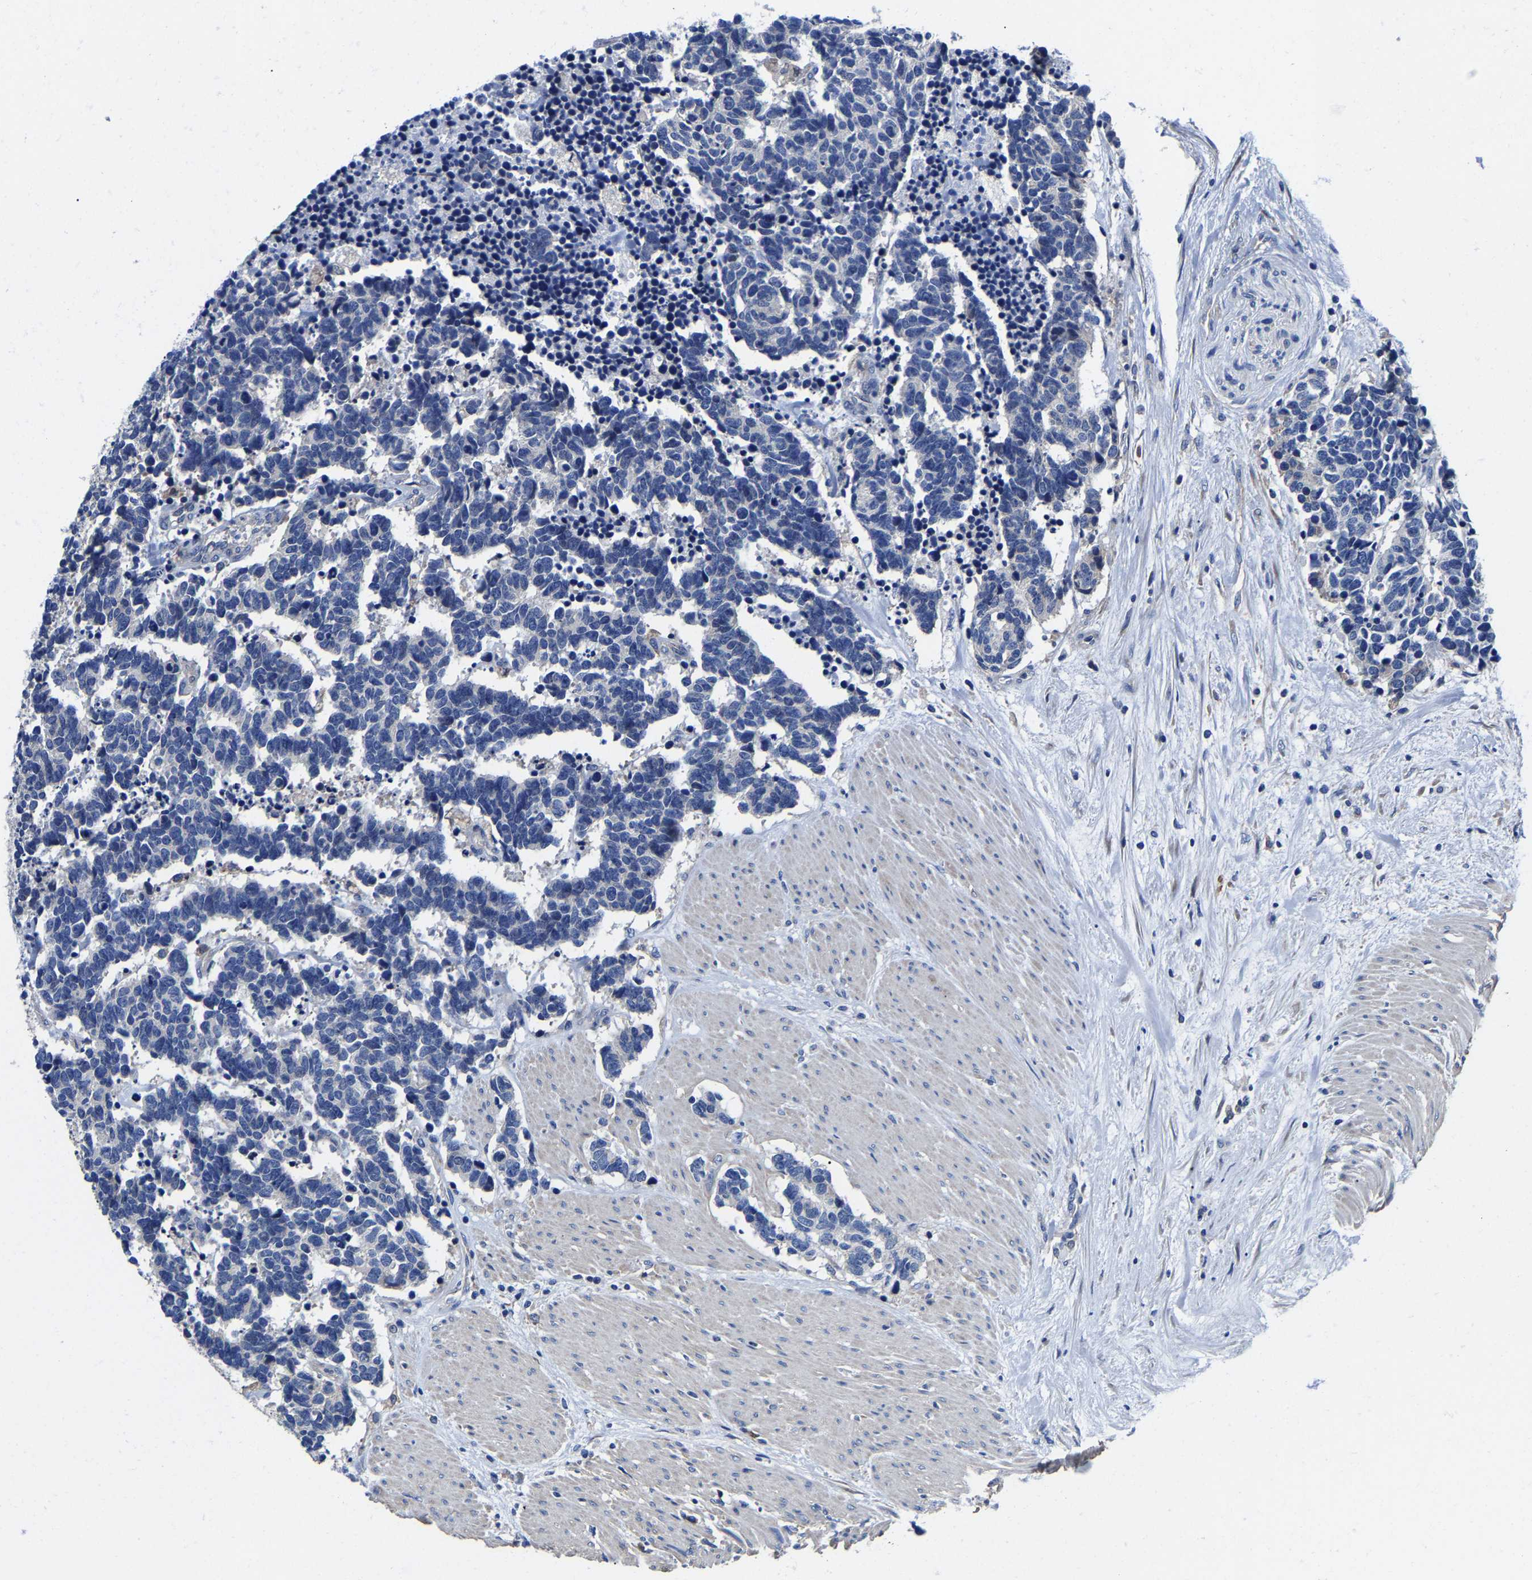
{"staining": {"intensity": "negative", "quantity": "none", "location": "none"}, "tissue": "carcinoid", "cell_type": "Tumor cells", "image_type": "cancer", "snomed": [{"axis": "morphology", "description": "Carcinoma, NOS"}, {"axis": "morphology", "description": "Carcinoid, malignant, NOS"}, {"axis": "topography", "description": "Urinary bladder"}], "caption": "Immunohistochemistry (IHC) micrograph of neoplastic tissue: human carcinoid stained with DAB (3,3'-diaminobenzidine) displays no significant protein staining in tumor cells.", "gene": "SRPK2", "patient": {"sex": "male", "age": 57}}